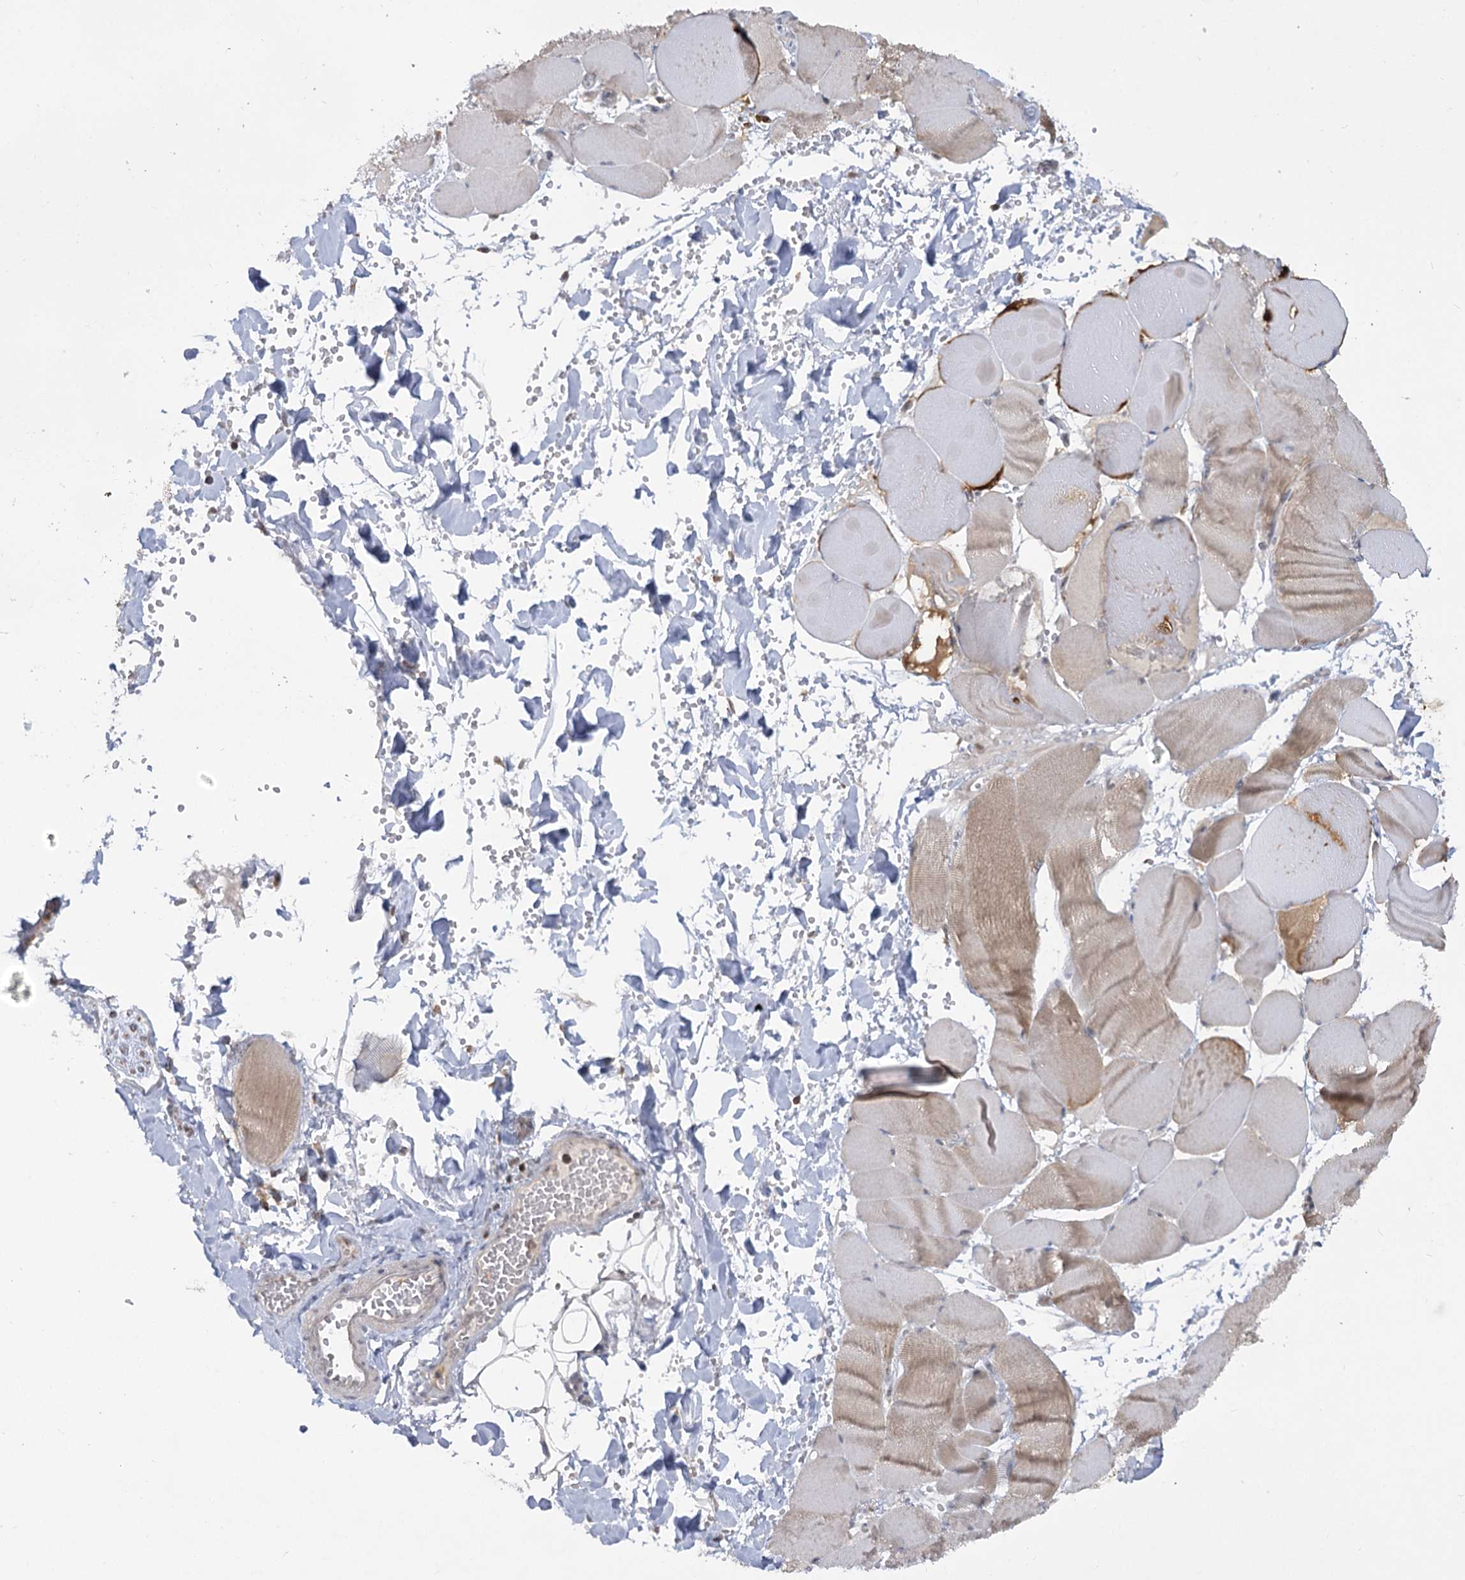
{"staining": {"intensity": "negative", "quantity": "none", "location": "none"}, "tissue": "adipose tissue", "cell_type": "Adipocytes", "image_type": "normal", "snomed": [{"axis": "morphology", "description": "Normal tissue, NOS"}, {"axis": "topography", "description": "Skeletal muscle"}, {"axis": "topography", "description": "Peripheral nerve tissue"}], "caption": "Image shows no significant protein expression in adipocytes of benign adipose tissue. (Stains: DAB IHC with hematoxylin counter stain, Microscopy: brightfield microscopy at high magnification).", "gene": "SYTL1", "patient": {"sex": "female", "age": 55}}